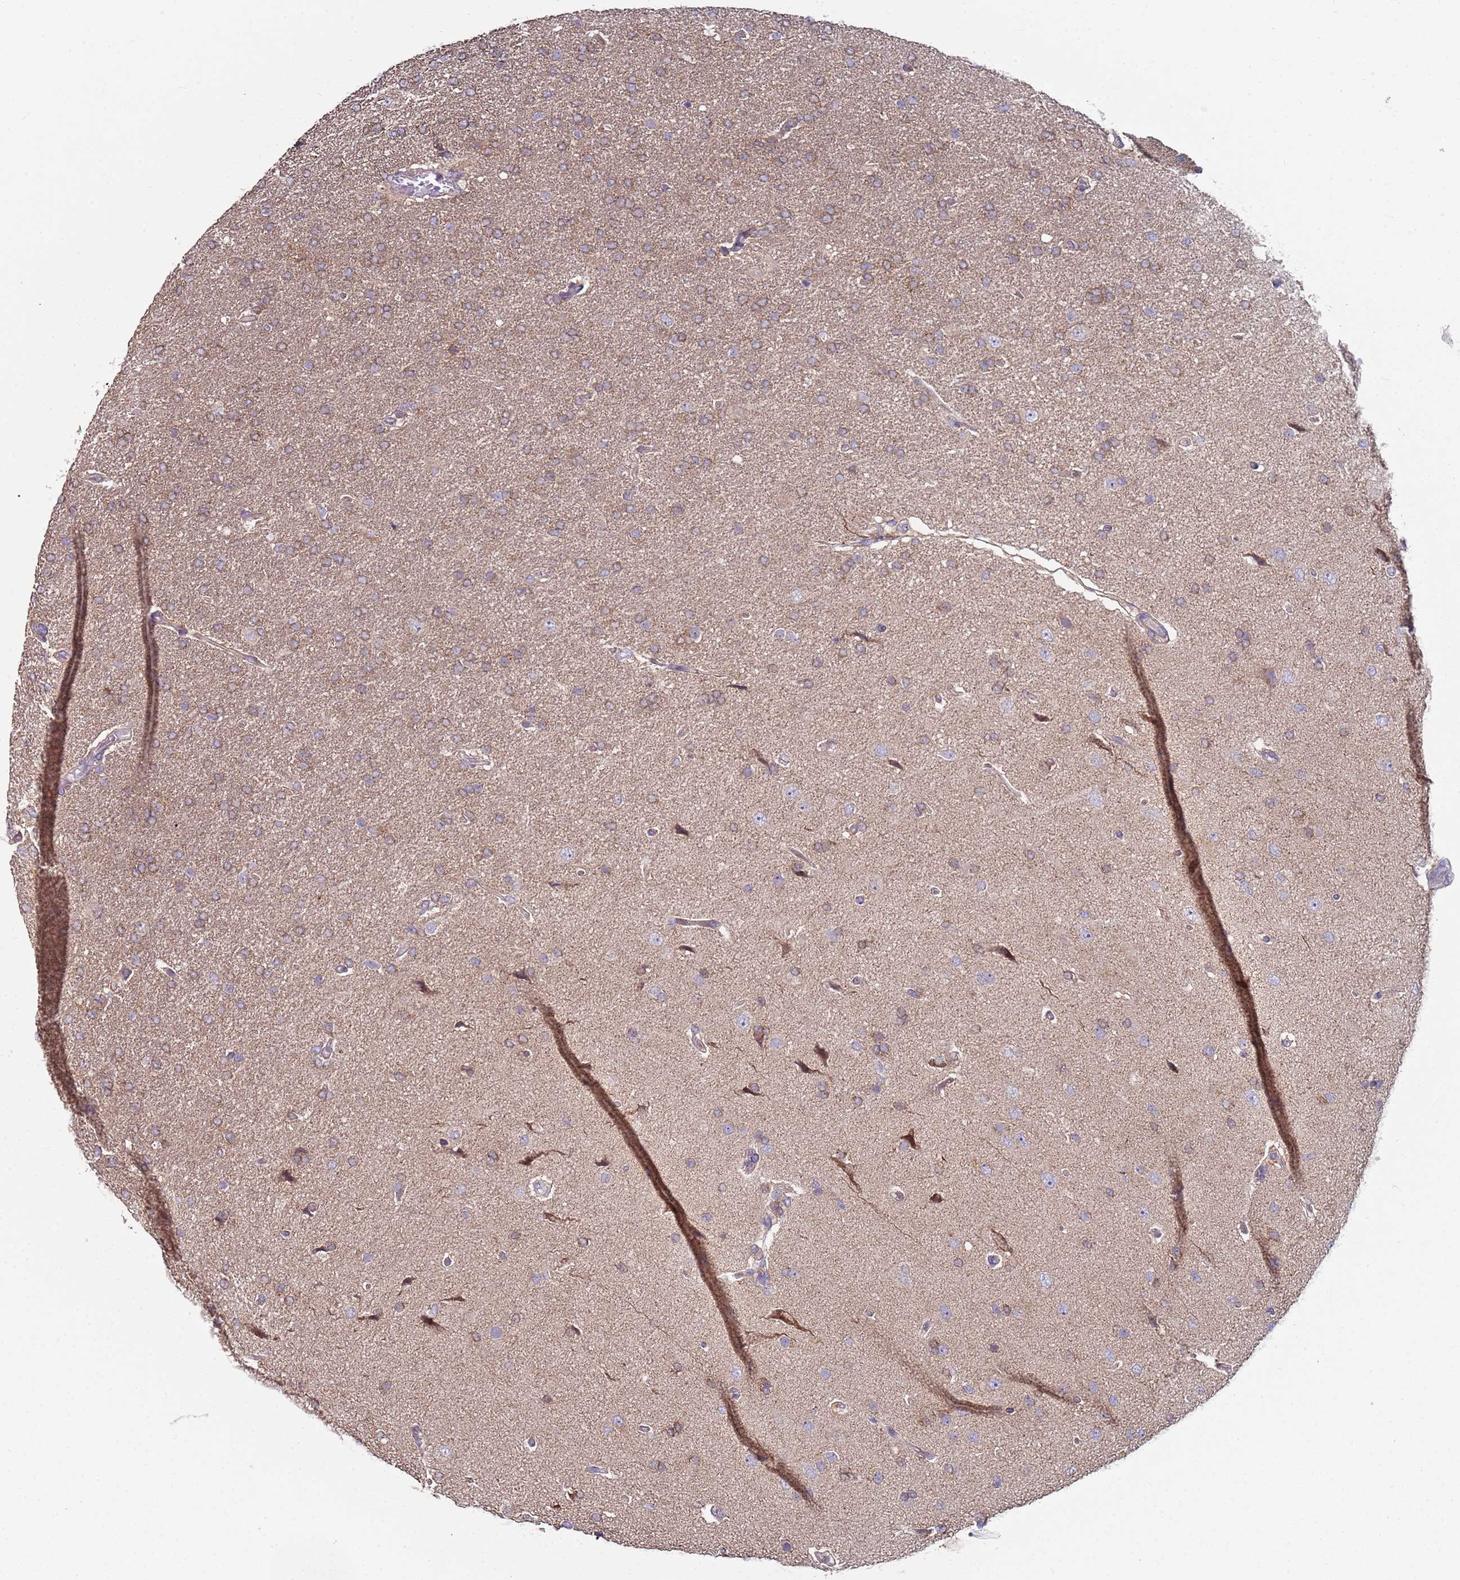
{"staining": {"intensity": "weak", "quantity": ">75%", "location": "cytoplasmic/membranous"}, "tissue": "glioma", "cell_type": "Tumor cells", "image_type": "cancer", "snomed": [{"axis": "morphology", "description": "Glioma, malignant, High grade"}, {"axis": "topography", "description": "Brain"}], "caption": "A micrograph showing weak cytoplasmic/membranous expression in about >75% of tumor cells in malignant glioma (high-grade), as visualized by brown immunohistochemical staining.", "gene": "DIP2B", "patient": {"sex": "male", "age": 72}}